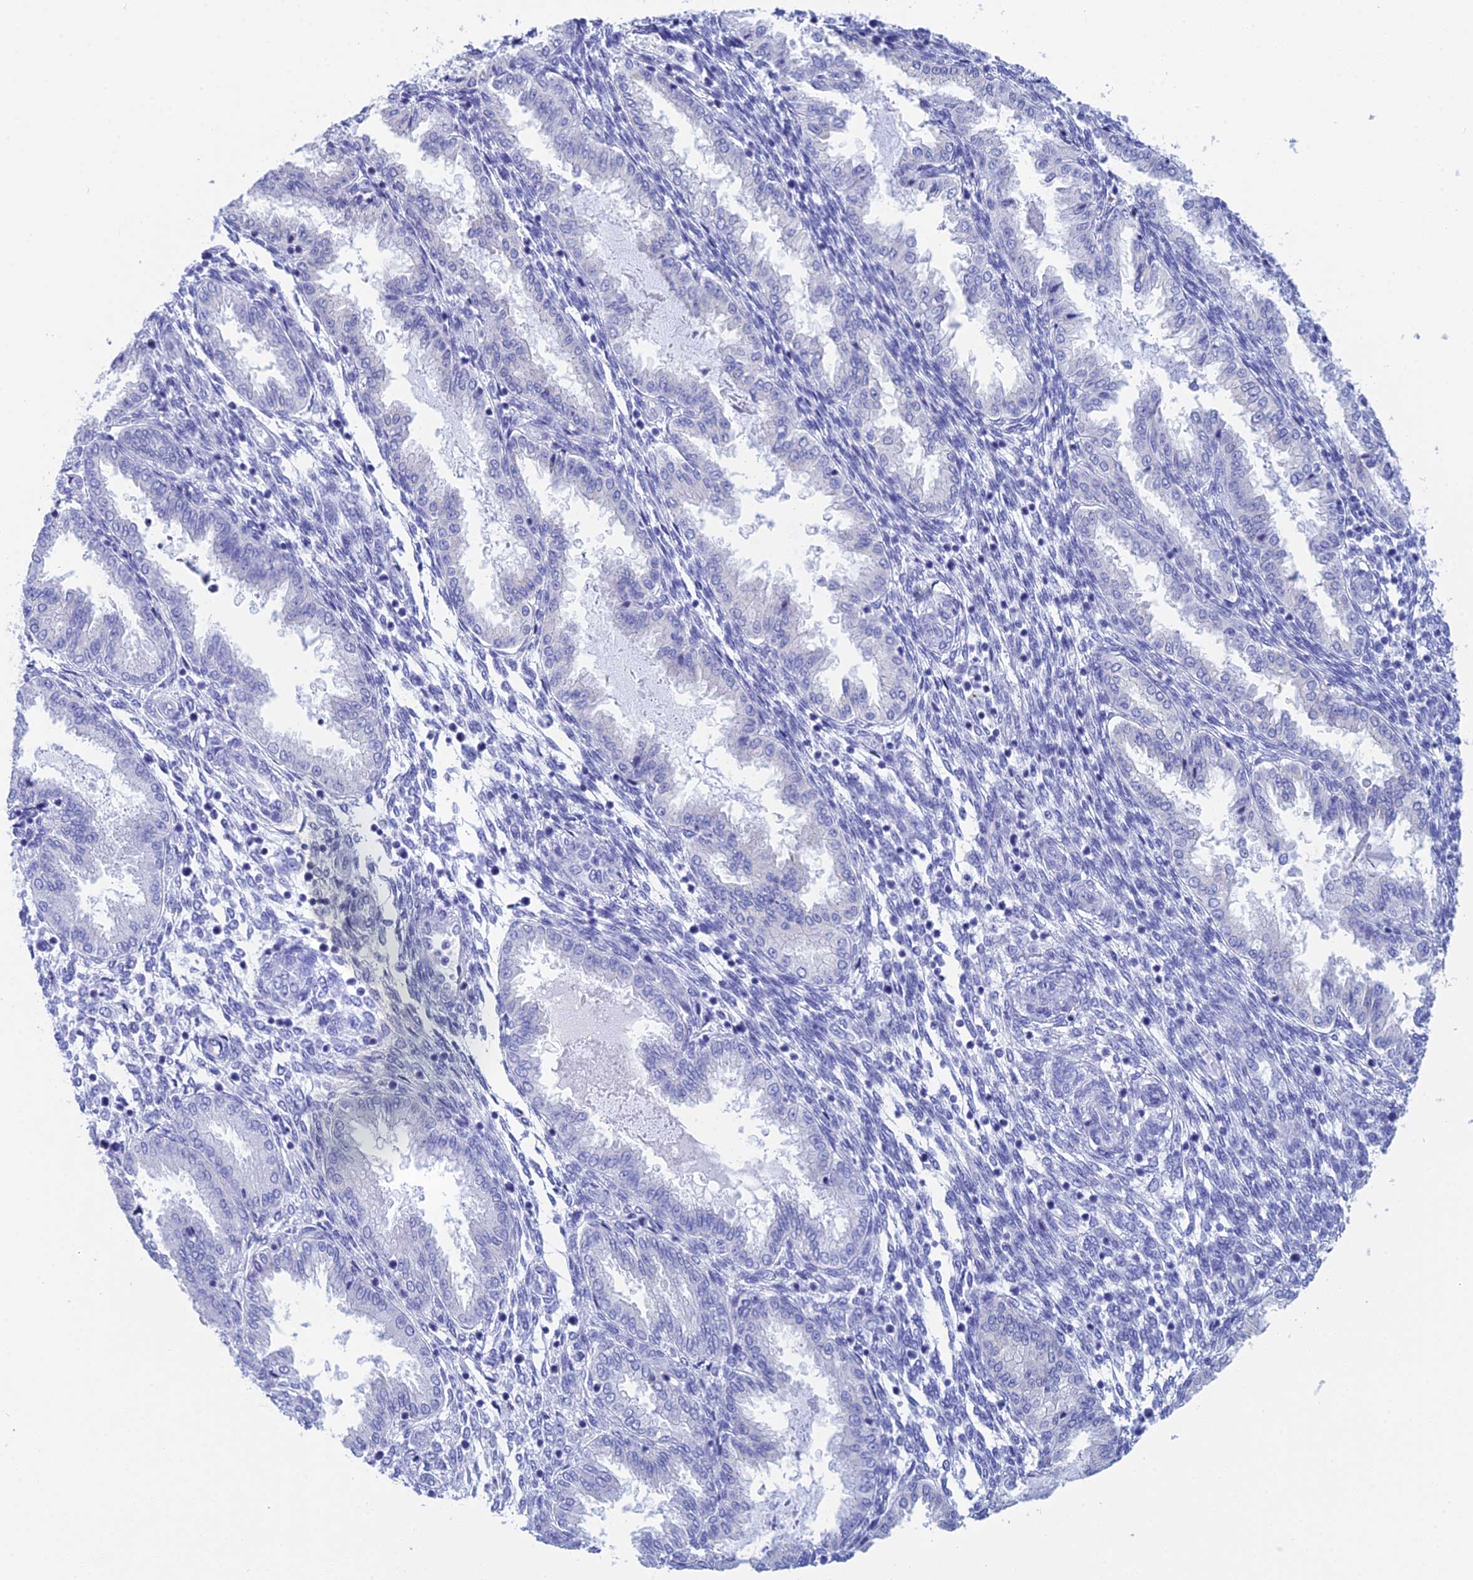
{"staining": {"intensity": "negative", "quantity": "none", "location": "none"}, "tissue": "endometrium", "cell_type": "Cells in endometrial stroma", "image_type": "normal", "snomed": [{"axis": "morphology", "description": "Normal tissue, NOS"}, {"axis": "topography", "description": "Endometrium"}], "caption": "This is an immunohistochemistry micrograph of unremarkable human endometrium. There is no expression in cells in endometrial stroma.", "gene": "TEX101", "patient": {"sex": "female", "age": 33}}